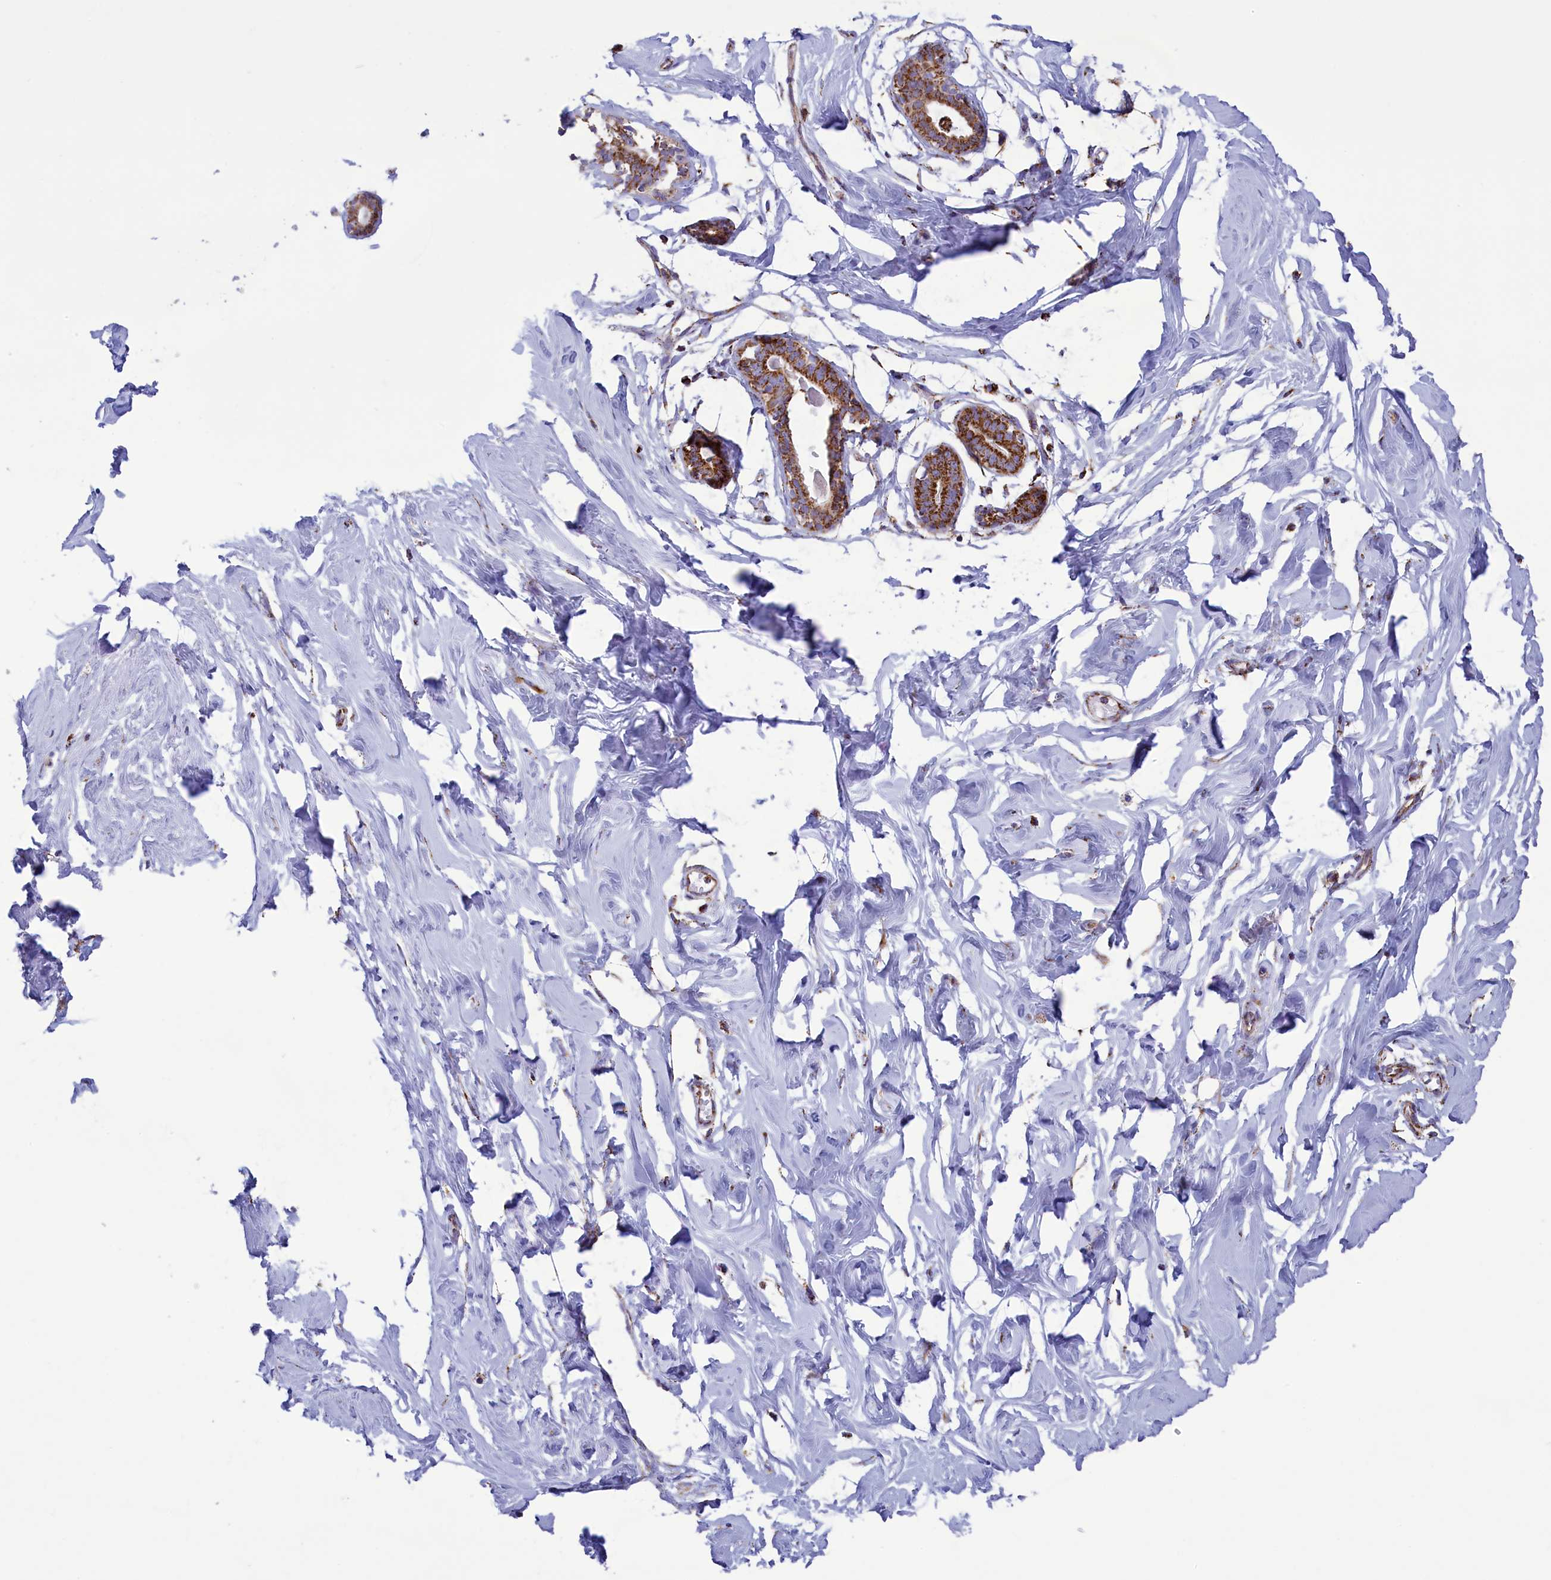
{"staining": {"intensity": "negative", "quantity": "none", "location": "none"}, "tissue": "breast", "cell_type": "Adipocytes", "image_type": "normal", "snomed": [{"axis": "morphology", "description": "Normal tissue, NOS"}, {"axis": "morphology", "description": "Adenoma, NOS"}, {"axis": "topography", "description": "Breast"}], "caption": "This is a photomicrograph of immunohistochemistry staining of unremarkable breast, which shows no expression in adipocytes.", "gene": "ISOC2", "patient": {"sex": "female", "age": 23}}